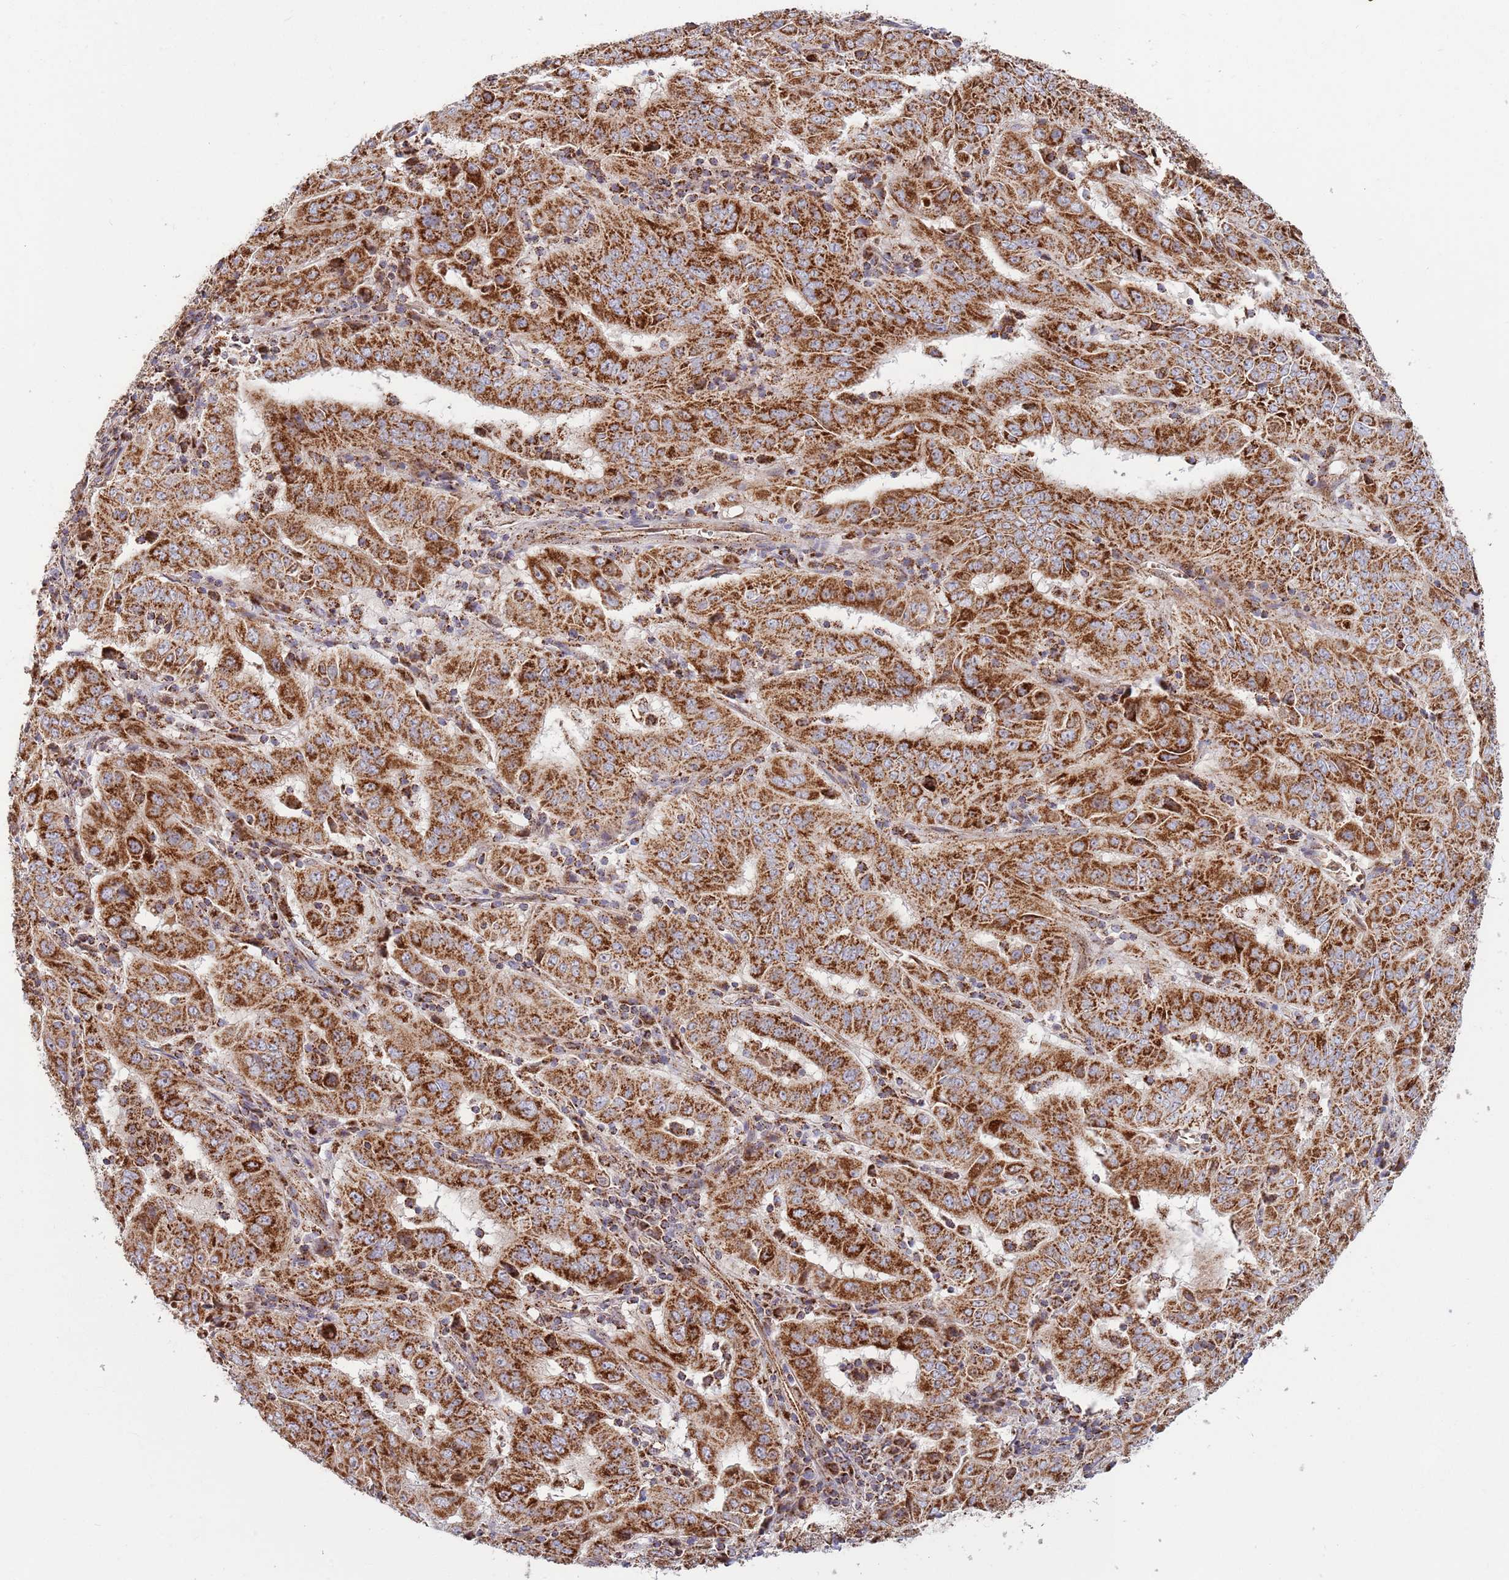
{"staining": {"intensity": "strong", "quantity": ">75%", "location": "cytoplasmic/membranous"}, "tissue": "pancreatic cancer", "cell_type": "Tumor cells", "image_type": "cancer", "snomed": [{"axis": "morphology", "description": "Adenocarcinoma, NOS"}, {"axis": "topography", "description": "Pancreas"}], "caption": "IHC (DAB (3,3'-diaminobenzidine)) staining of adenocarcinoma (pancreatic) reveals strong cytoplasmic/membranous protein positivity in approximately >75% of tumor cells. (Stains: DAB (3,3'-diaminobenzidine) in brown, nuclei in blue, Microscopy: brightfield microscopy at high magnification).", "gene": "ATP5PD", "patient": {"sex": "male", "age": 63}}